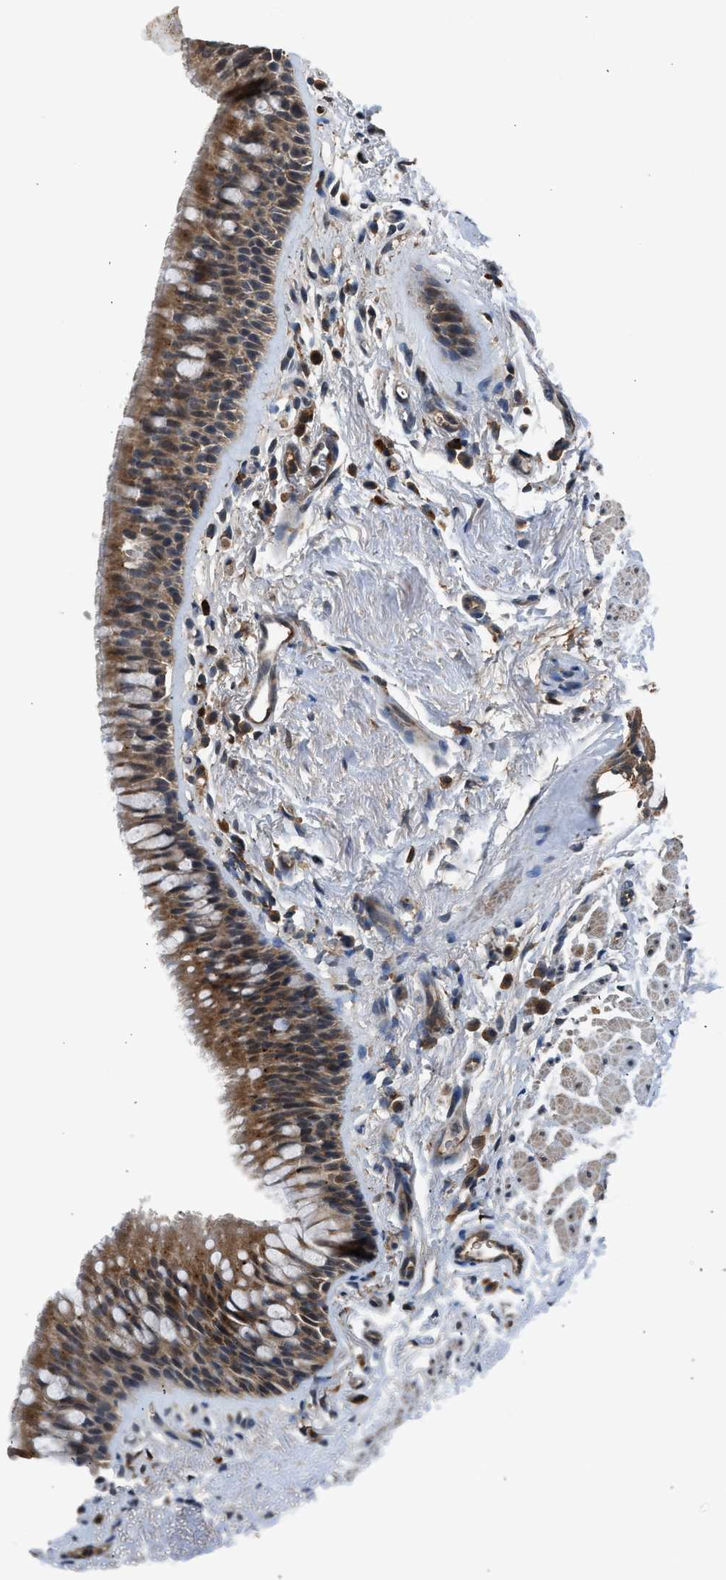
{"staining": {"intensity": "weak", "quantity": "25%-75%", "location": "nuclear"}, "tissue": "adipose tissue", "cell_type": "Adipocytes", "image_type": "normal", "snomed": [{"axis": "morphology", "description": "Normal tissue, NOS"}, {"axis": "topography", "description": "Cartilage tissue"}, {"axis": "topography", "description": "Bronchus"}], "caption": "Protein staining by immunohistochemistry (IHC) exhibits weak nuclear expression in approximately 25%-75% of adipocytes in normal adipose tissue.", "gene": "SLC15A4", "patient": {"sex": "female", "age": 53}}